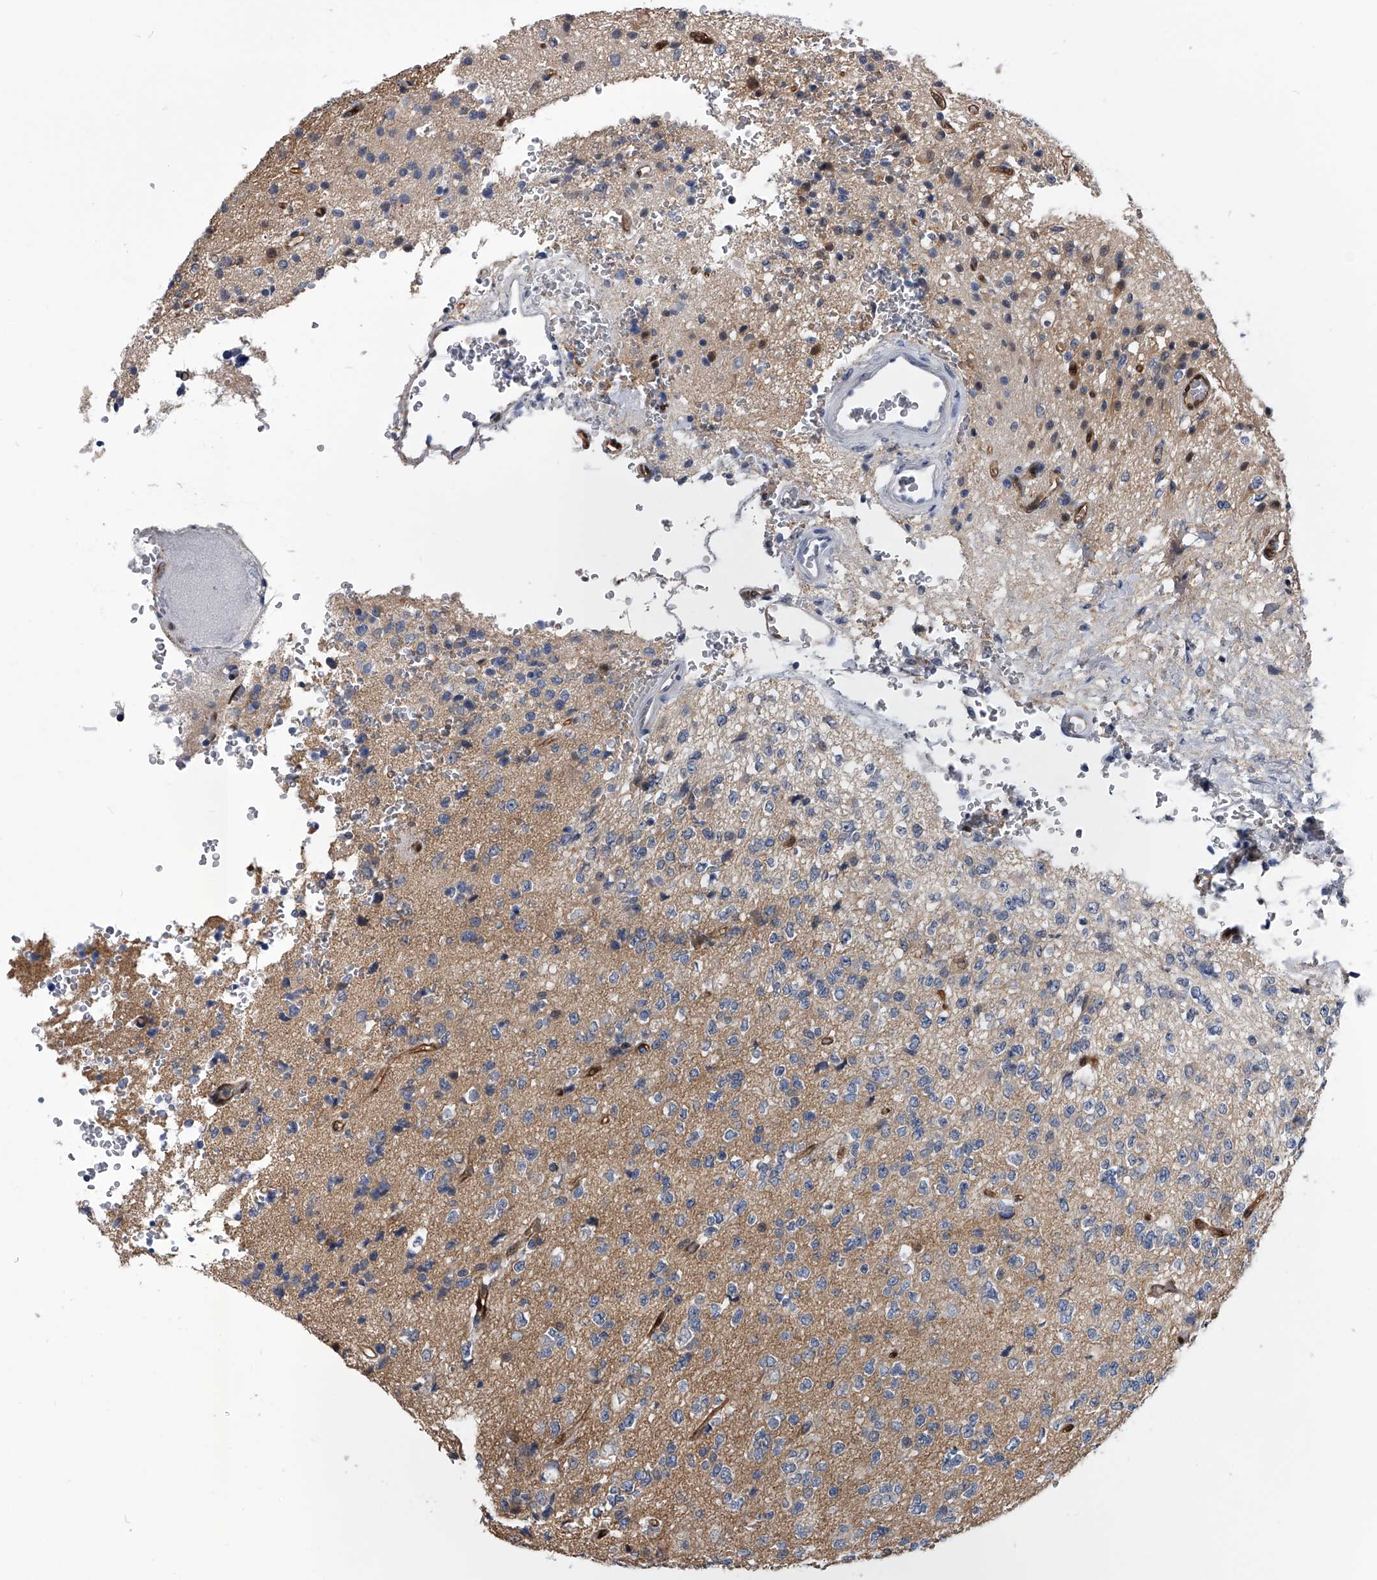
{"staining": {"intensity": "weak", "quantity": "<25%", "location": "cytoplasmic/membranous"}, "tissue": "glioma", "cell_type": "Tumor cells", "image_type": "cancer", "snomed": [{"axis": "morphology", "description": "Glioma, malignant, High grade"}, {"axis": "topography", "description": "pancreas cauda"}], "caption": "Image shows no significant protein expression in tumor cells of malignant glioma (high-grade). The staining is performed using DAB brown chromogen with nuclei counter-stained in using hematoxylin.", "gene": "PDXK", "patient": {"sex": "male", "age": 60}}